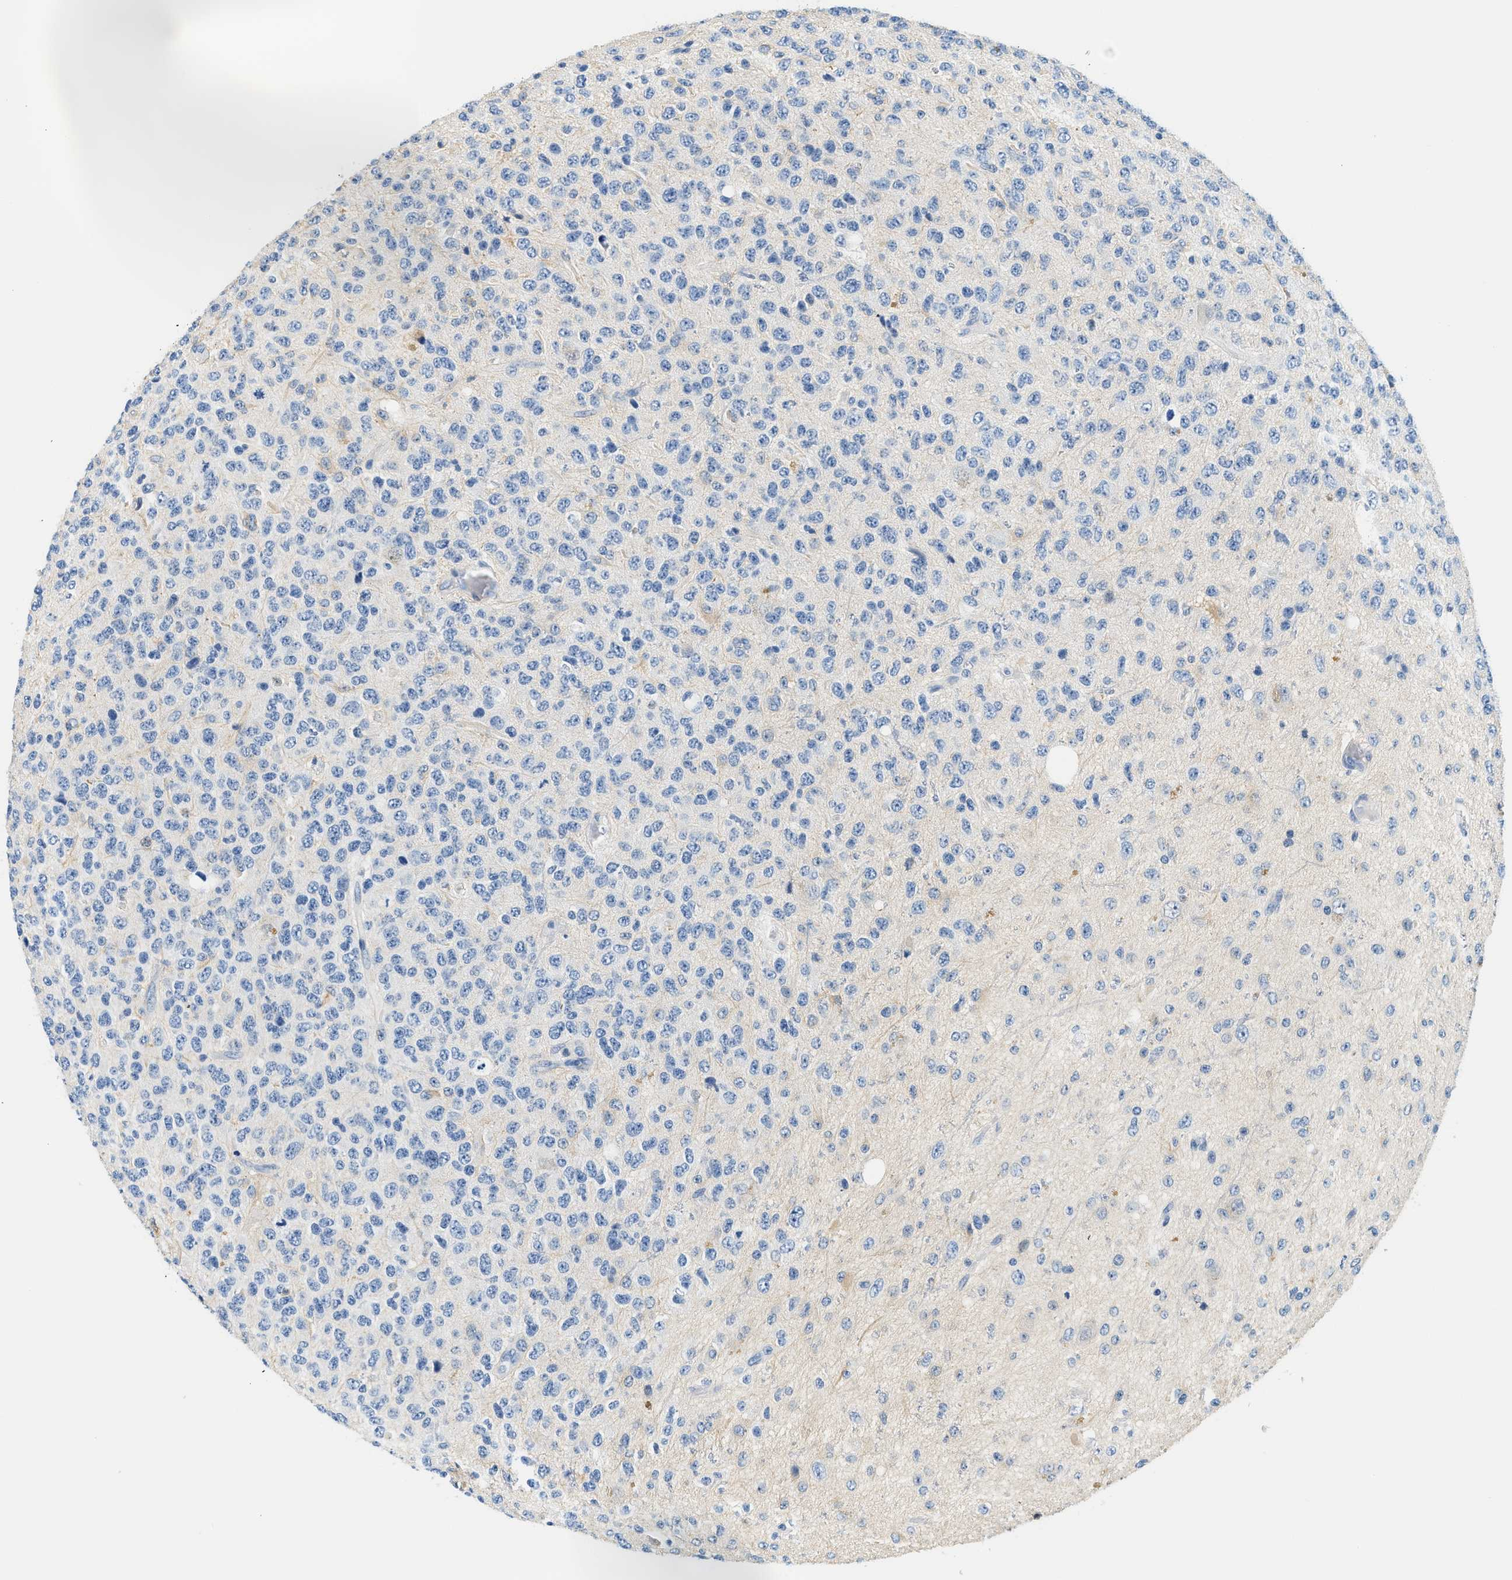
{"staining": {"intensity": "negative", "quantity": "none", "location": "none"}, "tissue": "glioma", "cell_type": "Tumor cells", "image_type": "cancer", "snomed": [{"axis": "morphology", "description": "Glioma, malignant, High grade"}, {"axis": "topography", "description": "pancreas cauda"}], "caption": "The micrograph displays no significant expression in tumor cells of glioma.", "gene": "SLC35E1", "patient": {"sex": "male", "age": 60}}